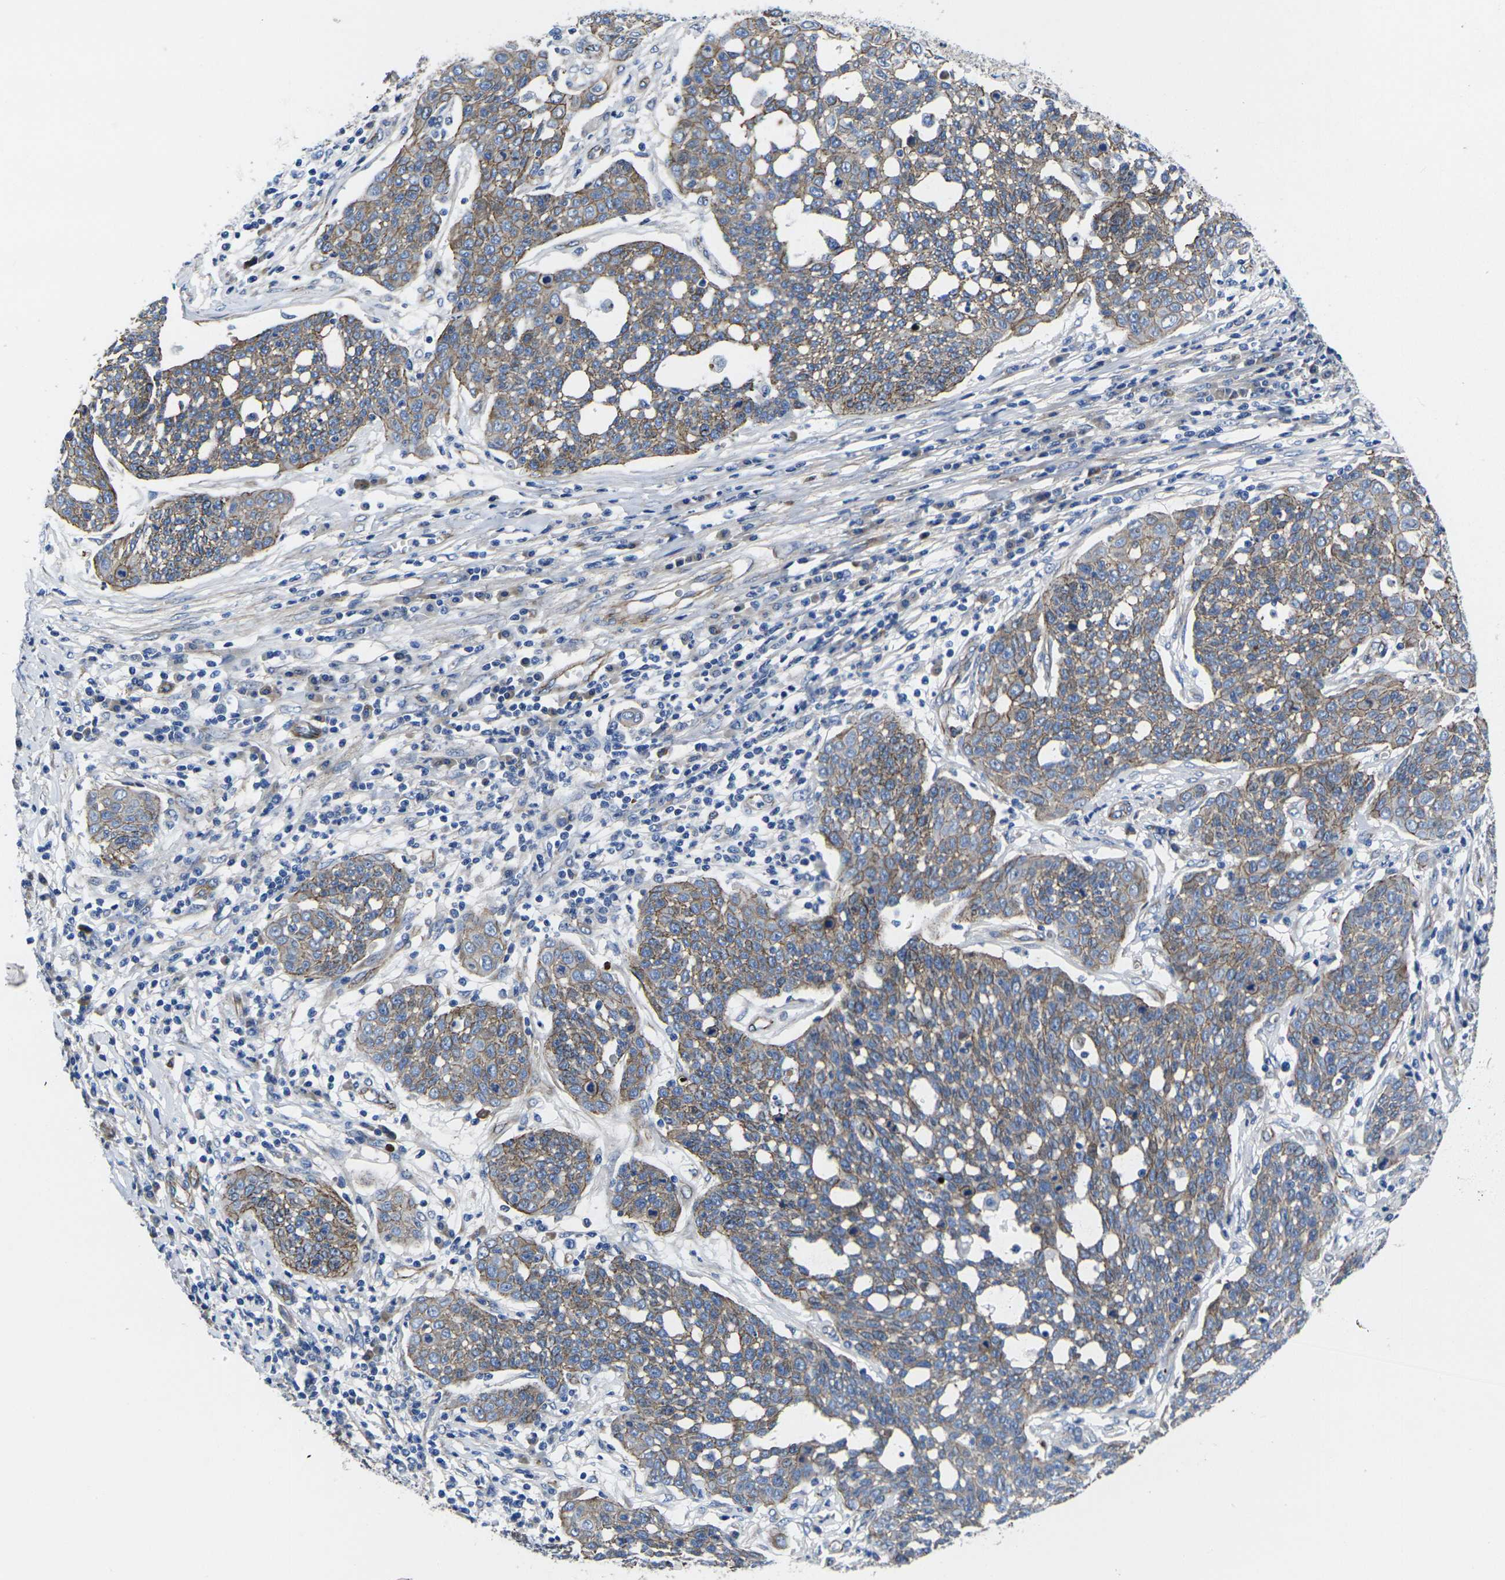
{"staining": {"intensity": "moderate", "quantity": "25%-75%", "location": "cytoplasmic/membranous"}, "tissue": "cervical cancer", "cell_type": "Tumor cells", "image_type": "cancer", "snomed": [{"axis": "morphology", "description": "Squamous cell carcinoma, NOS"}, {"axis": "topography", "description": "Cervix"}], "caption": "There is medium levels of moderate cytoplasmic/membranous expression in tumor cells of squamous cell carcinoma (cervical), as demonstrated by immunohistochemical staining (brown color).", "gene": "NUMB", "patient": {"sex": "female", "age": 34}}